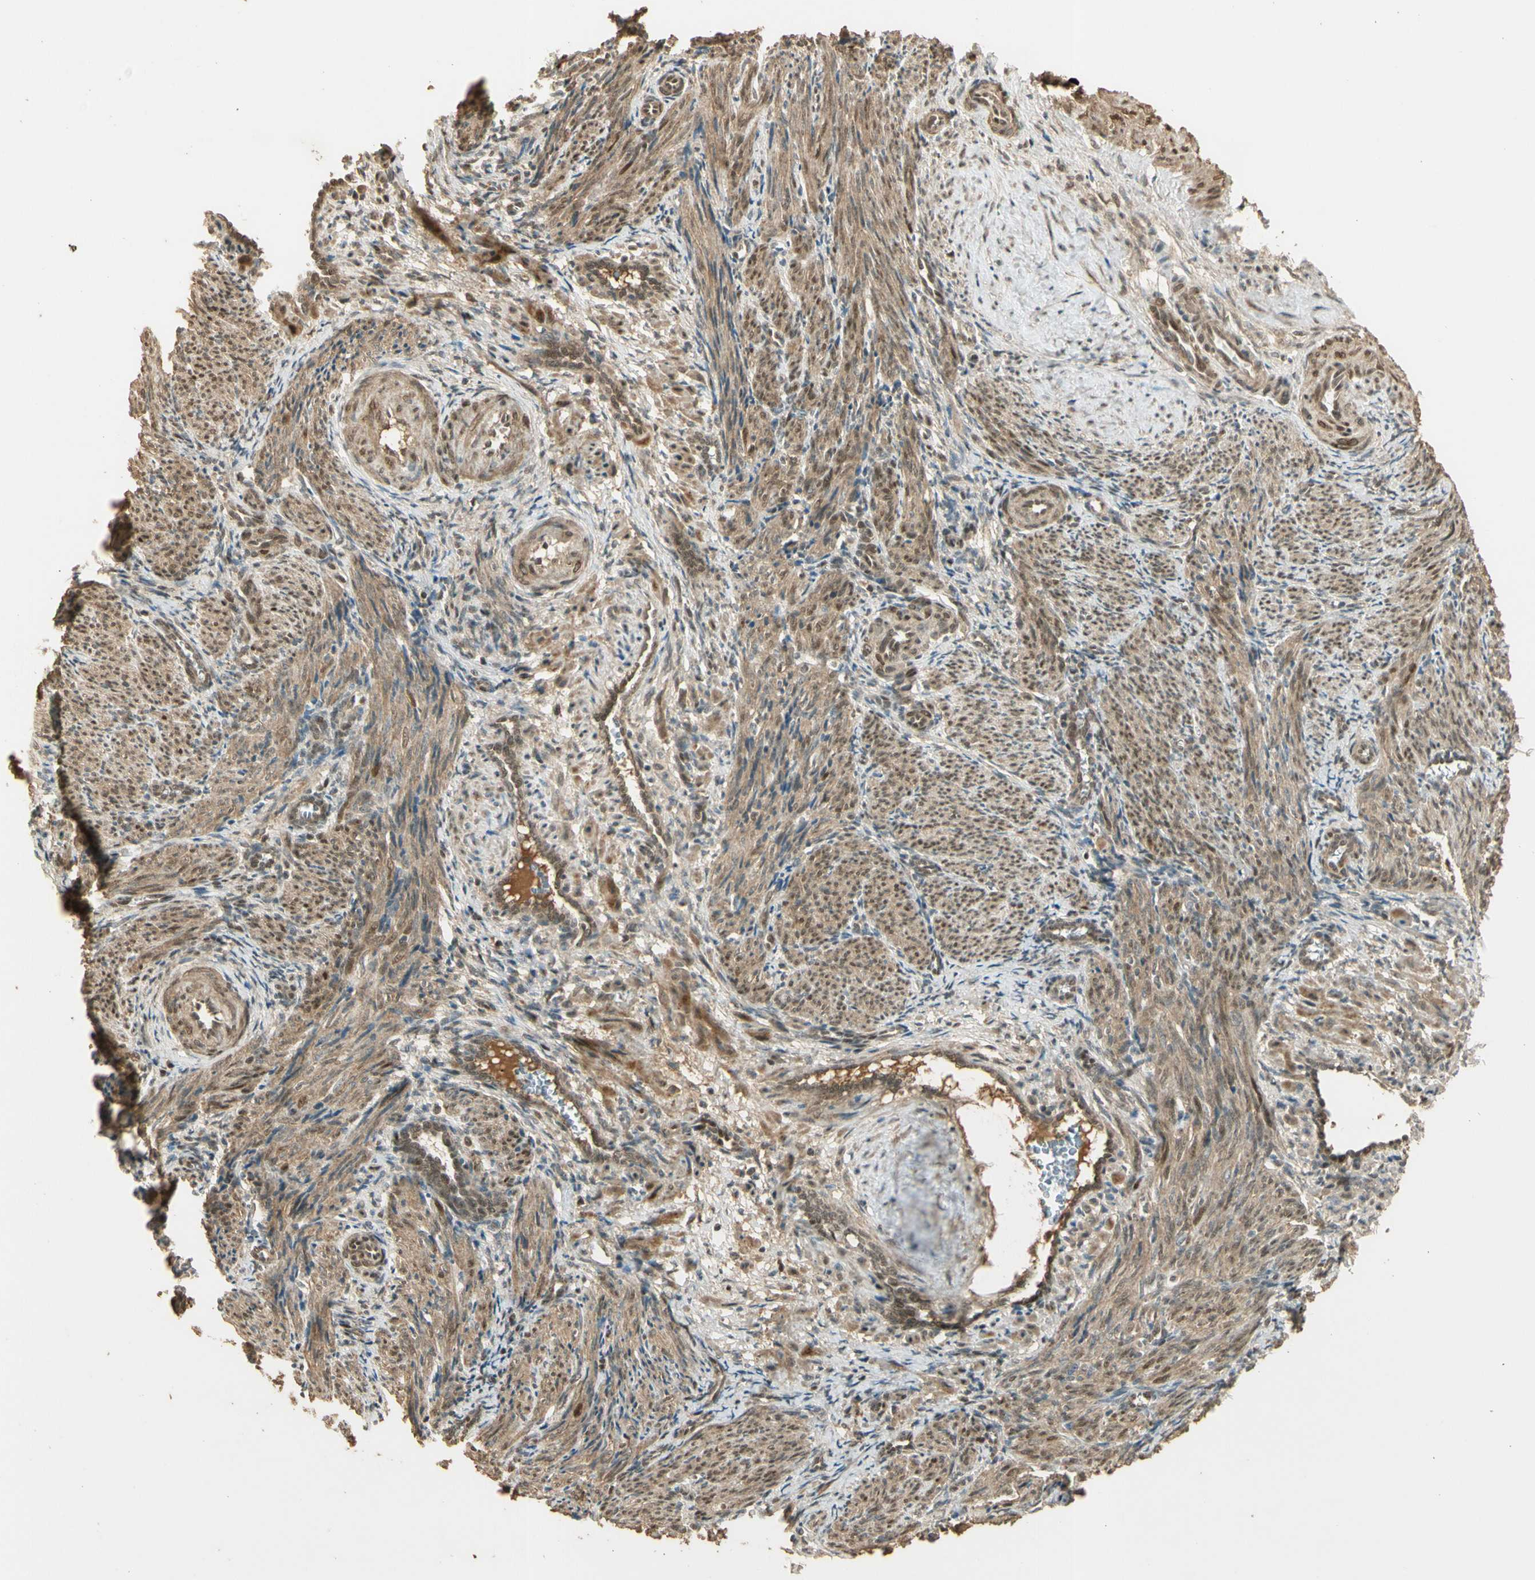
{"staining": {"intensity": "moderate", "quantity": ">75%", "location": "cytoplasmic/membranous,nuclear"}, "tissue": "smooth muscle", "cell_type": "Smooth muscle cells", "image_type": "normal", "snomed": [{"axis": "morphology", "description": "Normal tissue, NOS"}, {"axis": "topography", "description": "Endometrium"}], "caption": "DAB (3,3'-diaminobenzidine) immunohistochemical staining of normal smooth muscle displays moderate cytoplasmic/membranous,nuclear protein expression in about >75% of smooth muscle cells.", "gene": "GMEB2", "patient": {"sex": "female", "age": 33}}